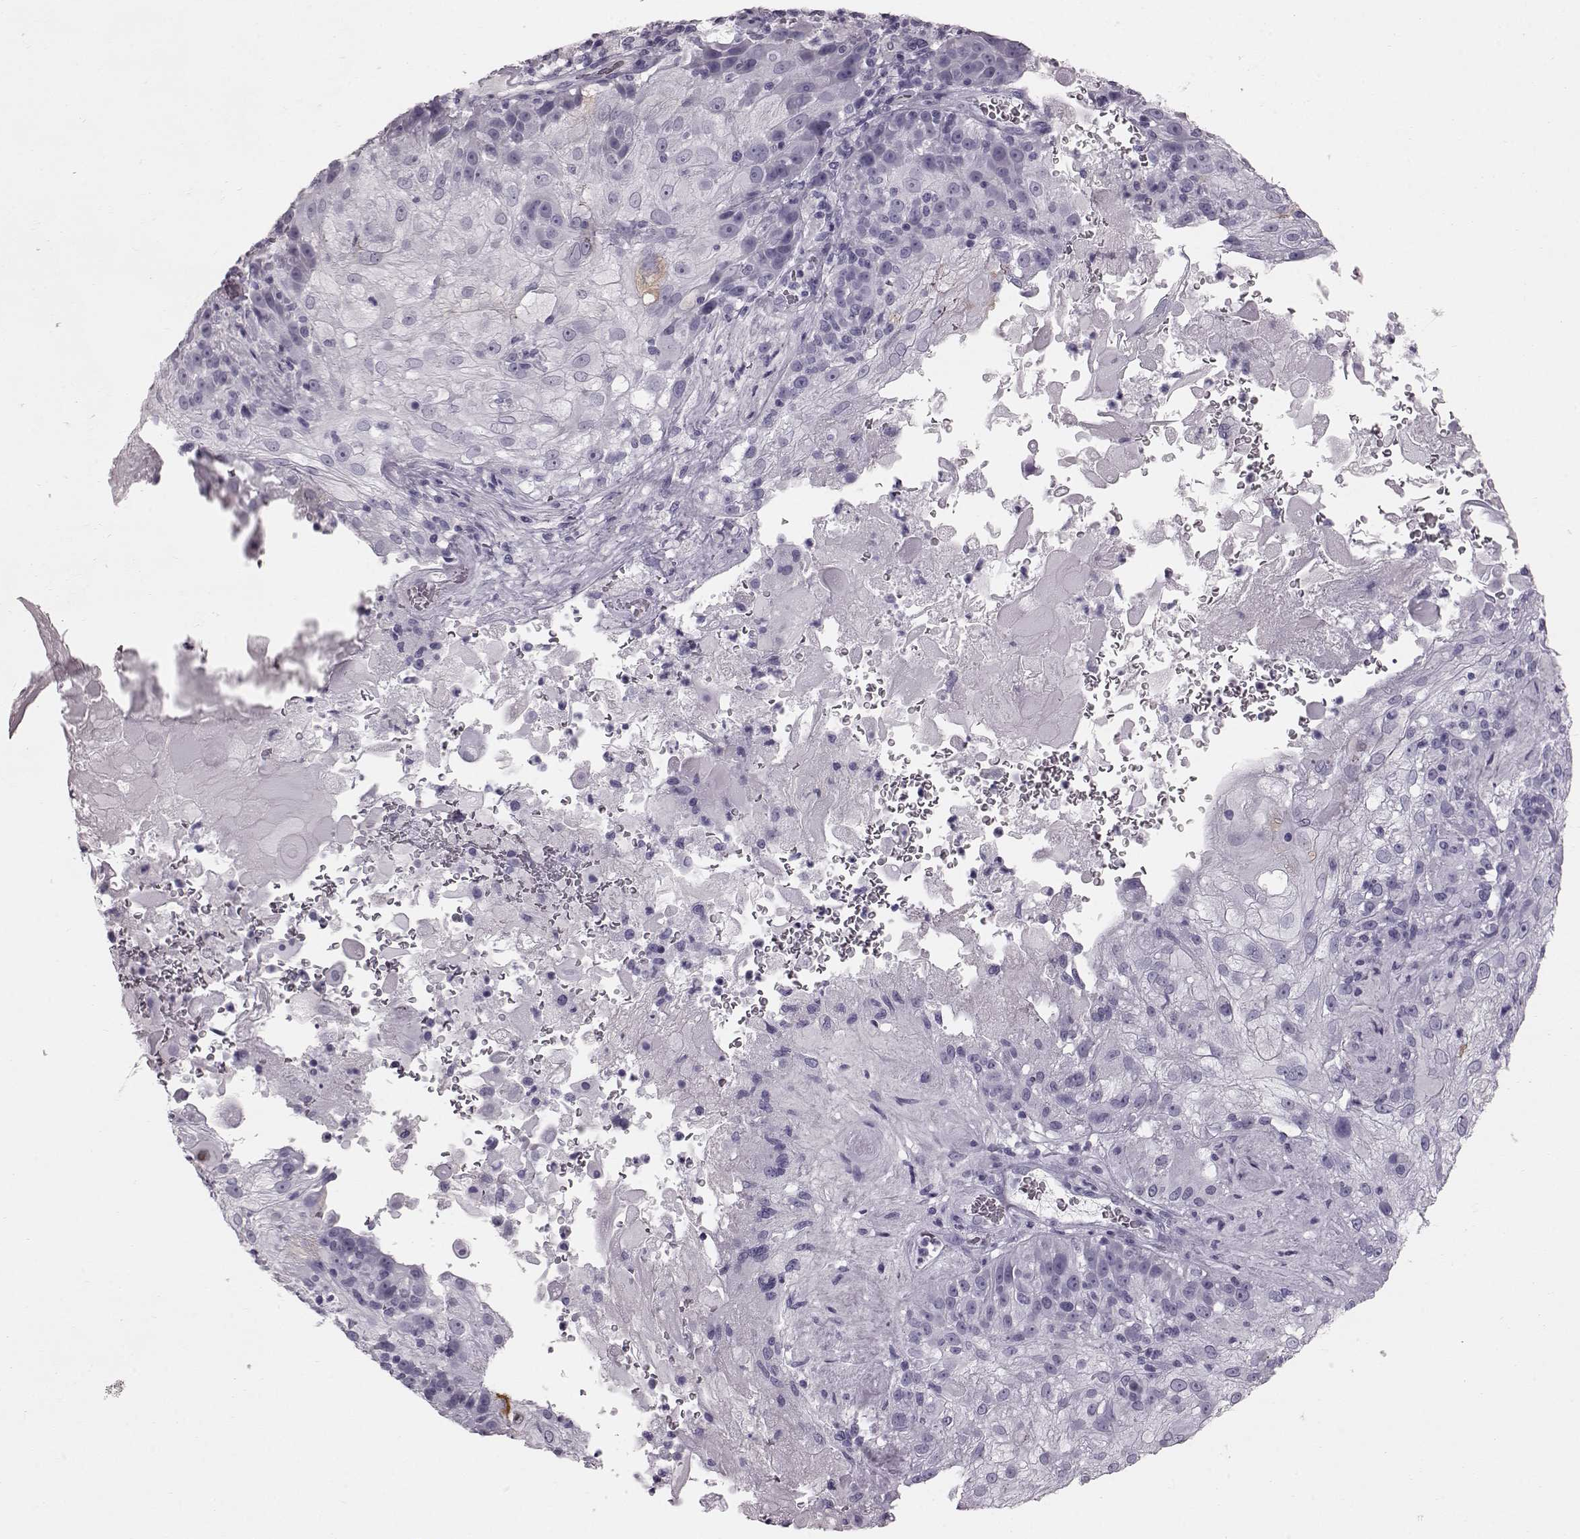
{"staining": {"intensity": "negative", "quantity": "none", "location": "none"}, "tissue": "skin cancer", "cell_type": "Tumor cells", "image_type": "cancer", "snomed": [{"axis": "morphology", "description": "Normal tissue, NOS"}, {"axis": "morphology", "description": "Squamous cell carcinoma, NOS"}, {"axis": "topography", "description": "Skin"}], "caption": "IHC photomicrograph of neoplastic tissue: human skin cancer (squamous cell carcinoma) stained with DAB shows no significant protein expression in tumor cells.", "gene": "TCHHL1", "patient": {"sex": "female", "age": 83}}